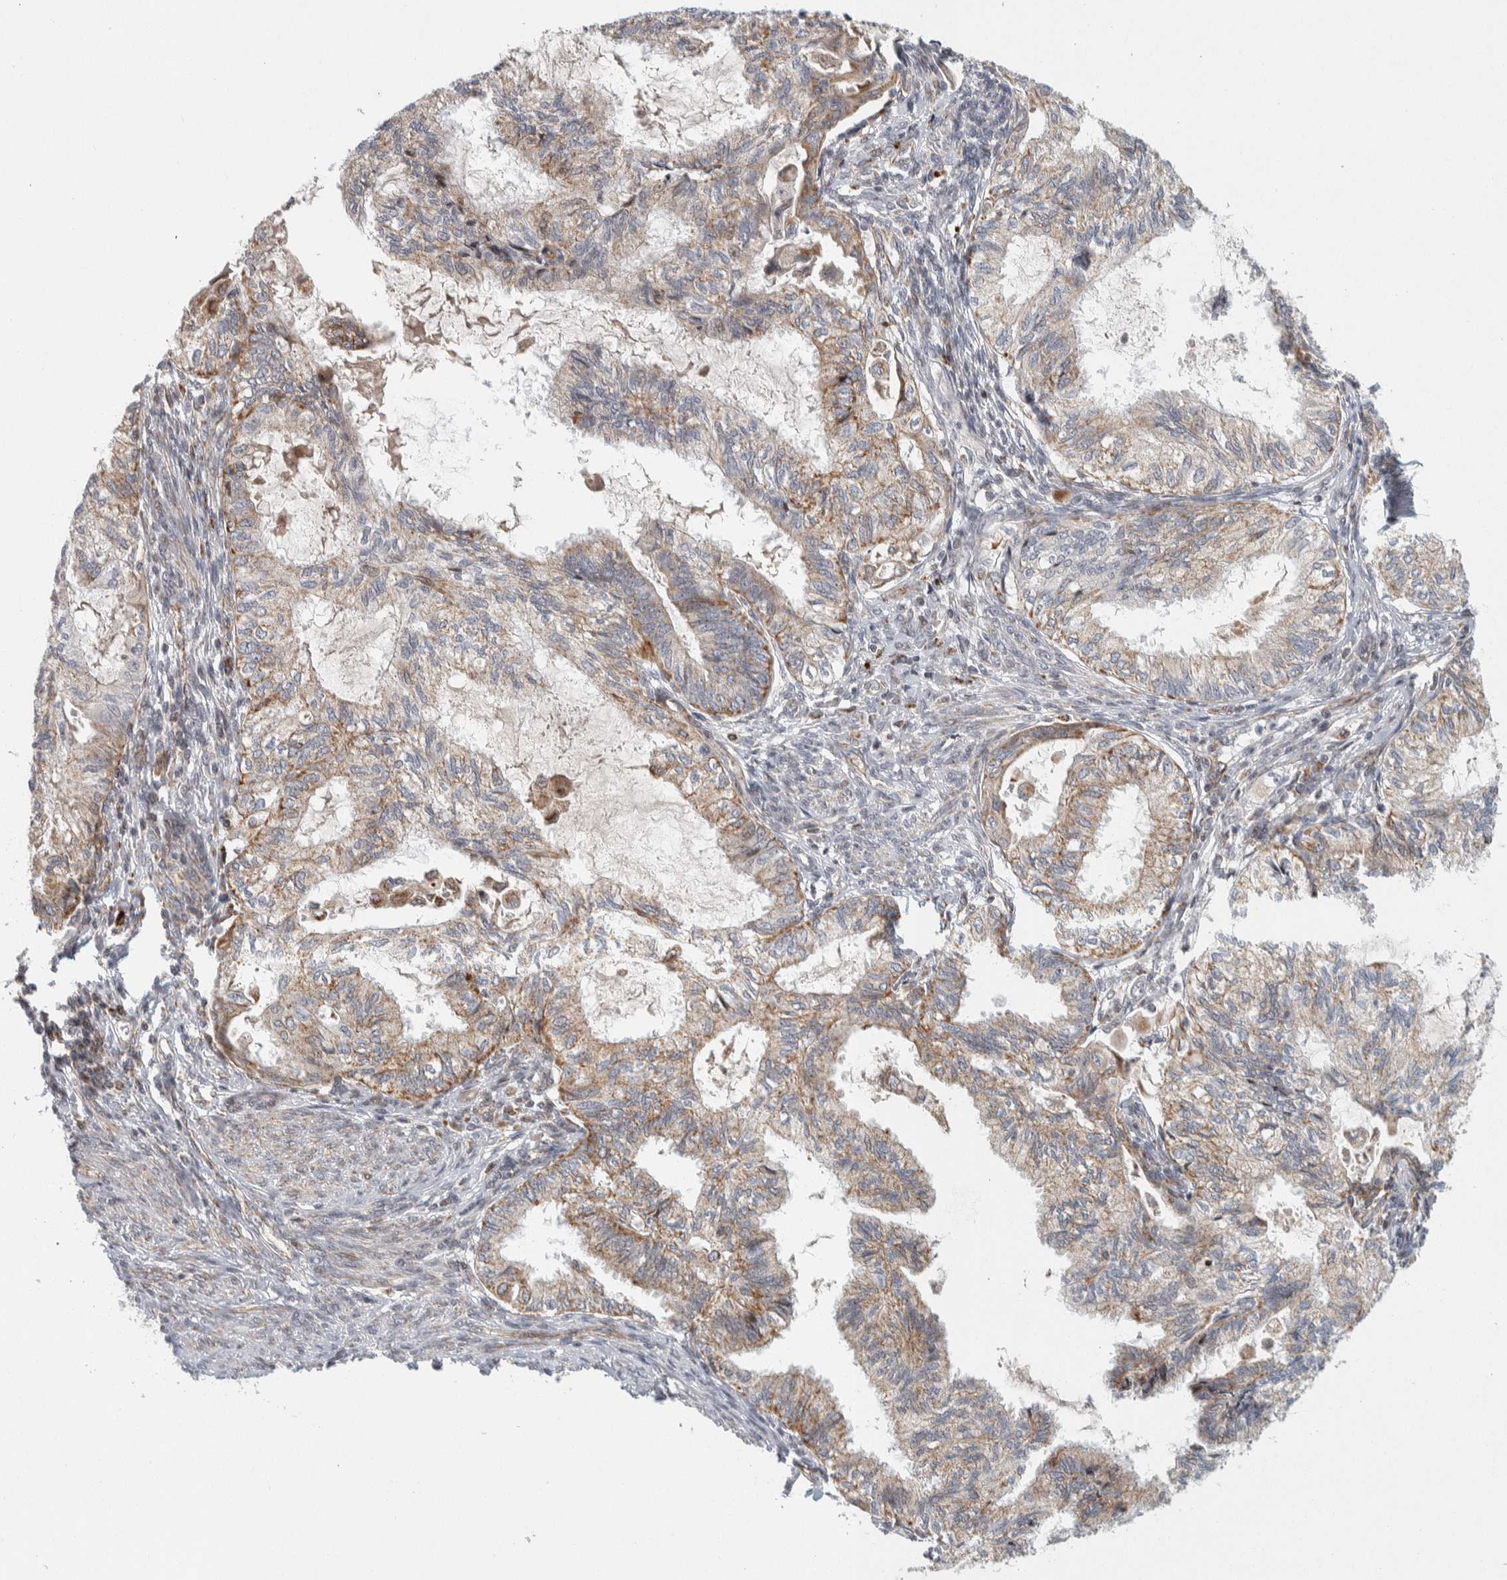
{"staining": {"intensity": "moderate", "quantity": "25%-75%", "location": "cytoplasmic/membranous"}, "tissue": "cervical cancer", "cell_type": "Tumor cells", "image_type": "cancer", "snomed": [{"axis": "morphology", "description": "Normal tissue, NOS"}, {"axis": "morphology", "description": "Adenocarcinoma, NOS"}, {"axis": "topography", "description": "Cervix"}, {"axis": "topography", "description": "Endometrium"}], "caption": "Protein expression by immunohistochemistry (IHC) exhibits moderate cytoplasmic/membranous staining in approximately 25%-75% of tumor cells in cervical cancer.", "gene": "AFP", "patient": {"sex": "female", "age": 86}}